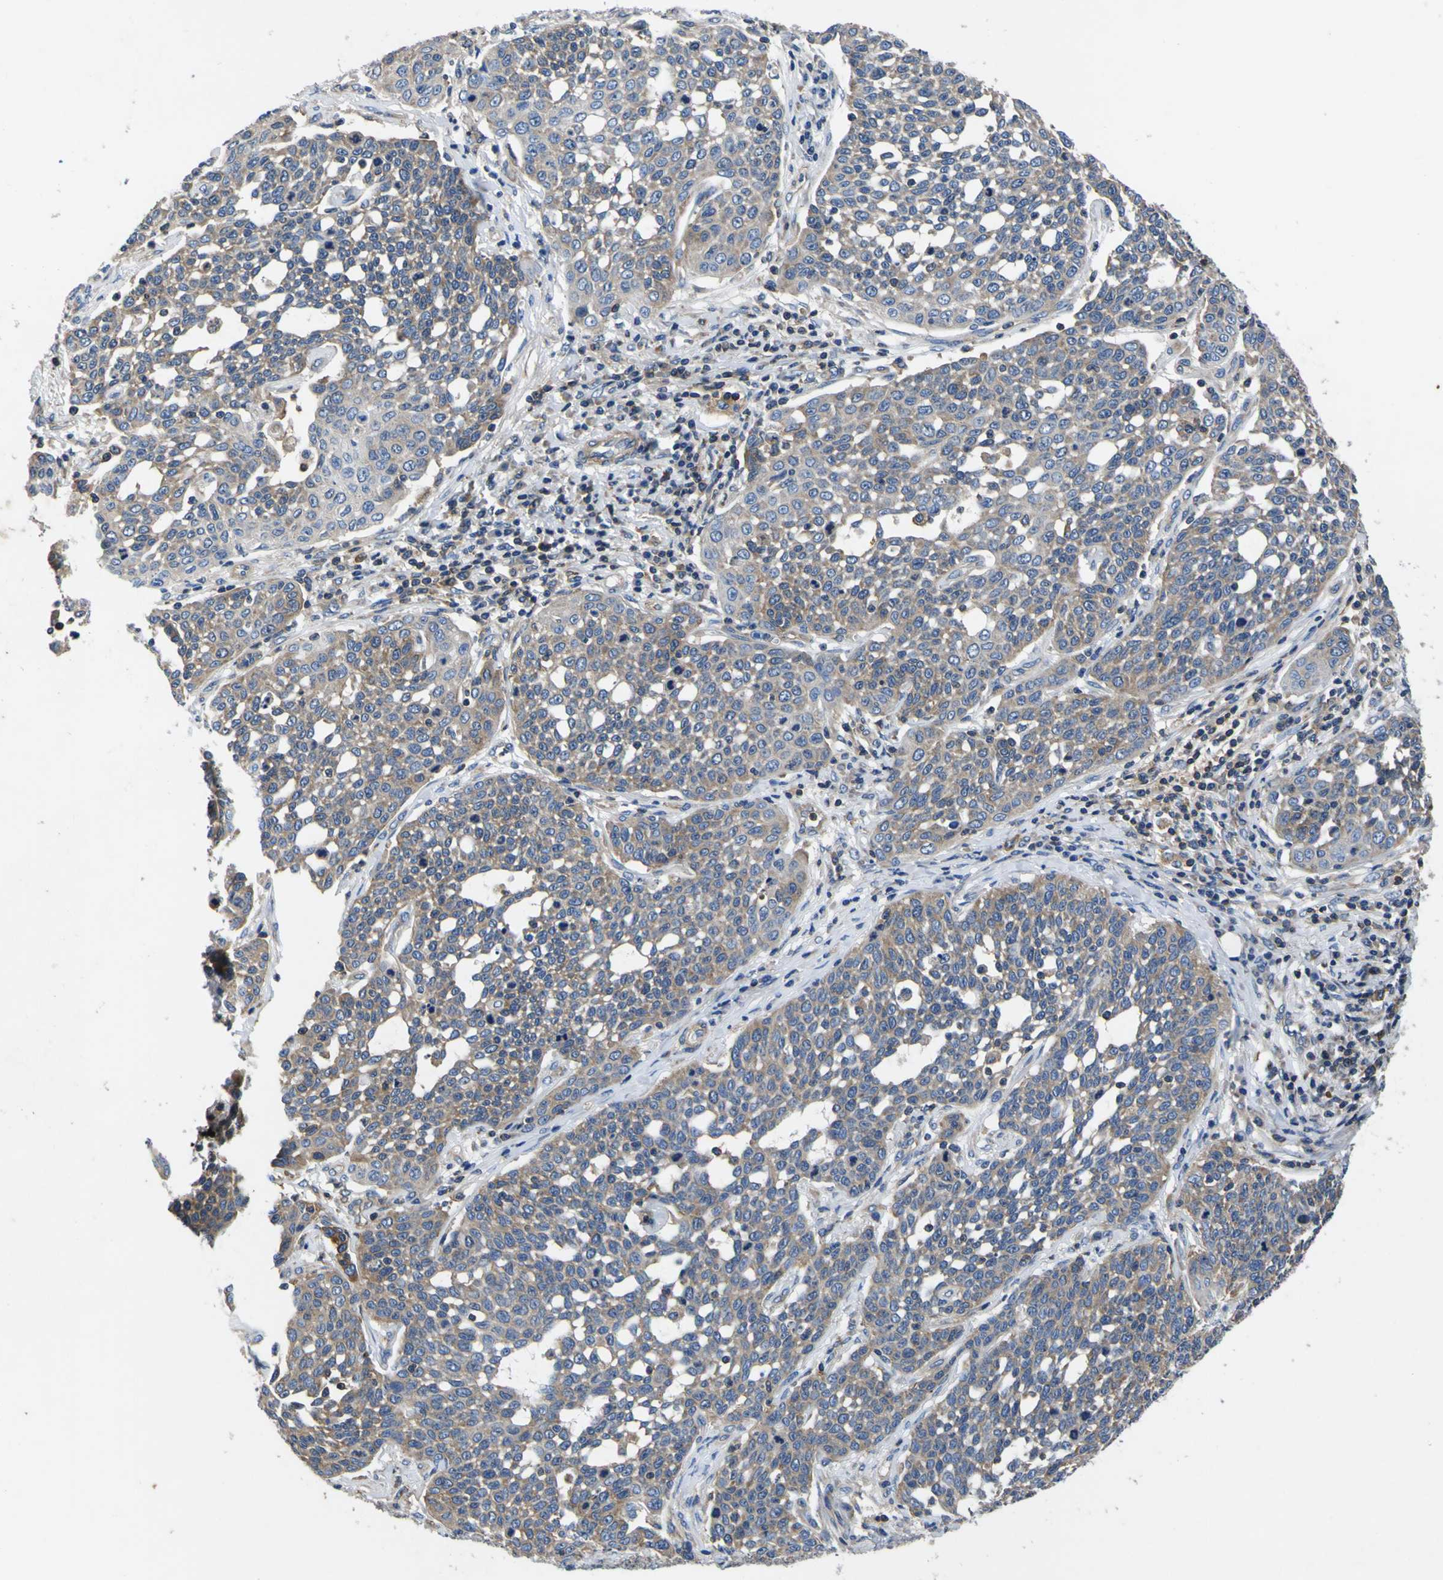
{"staining": {"intensity": "moderate", "quantity": "25%-75%", "location": "cytoplasmic/membranous"}, "tissue": "cervical cancer", "cell_type": "Tumor cells", "image_type": "cancer", "snomed": [{"axis": "morphology", "description": "Squamous cell carcinoma, NOS"}, {"axis": "topography", "description": "Cervix"}], "caption": "Cervical squamous cell carcinoma stained with a brown dye displays moderate cytoplasmic/membranous positive staining in approximately 25%-75% of tumor cells.", "gene": "CNR2", "patient": {"sex": "female", "age": 34}}